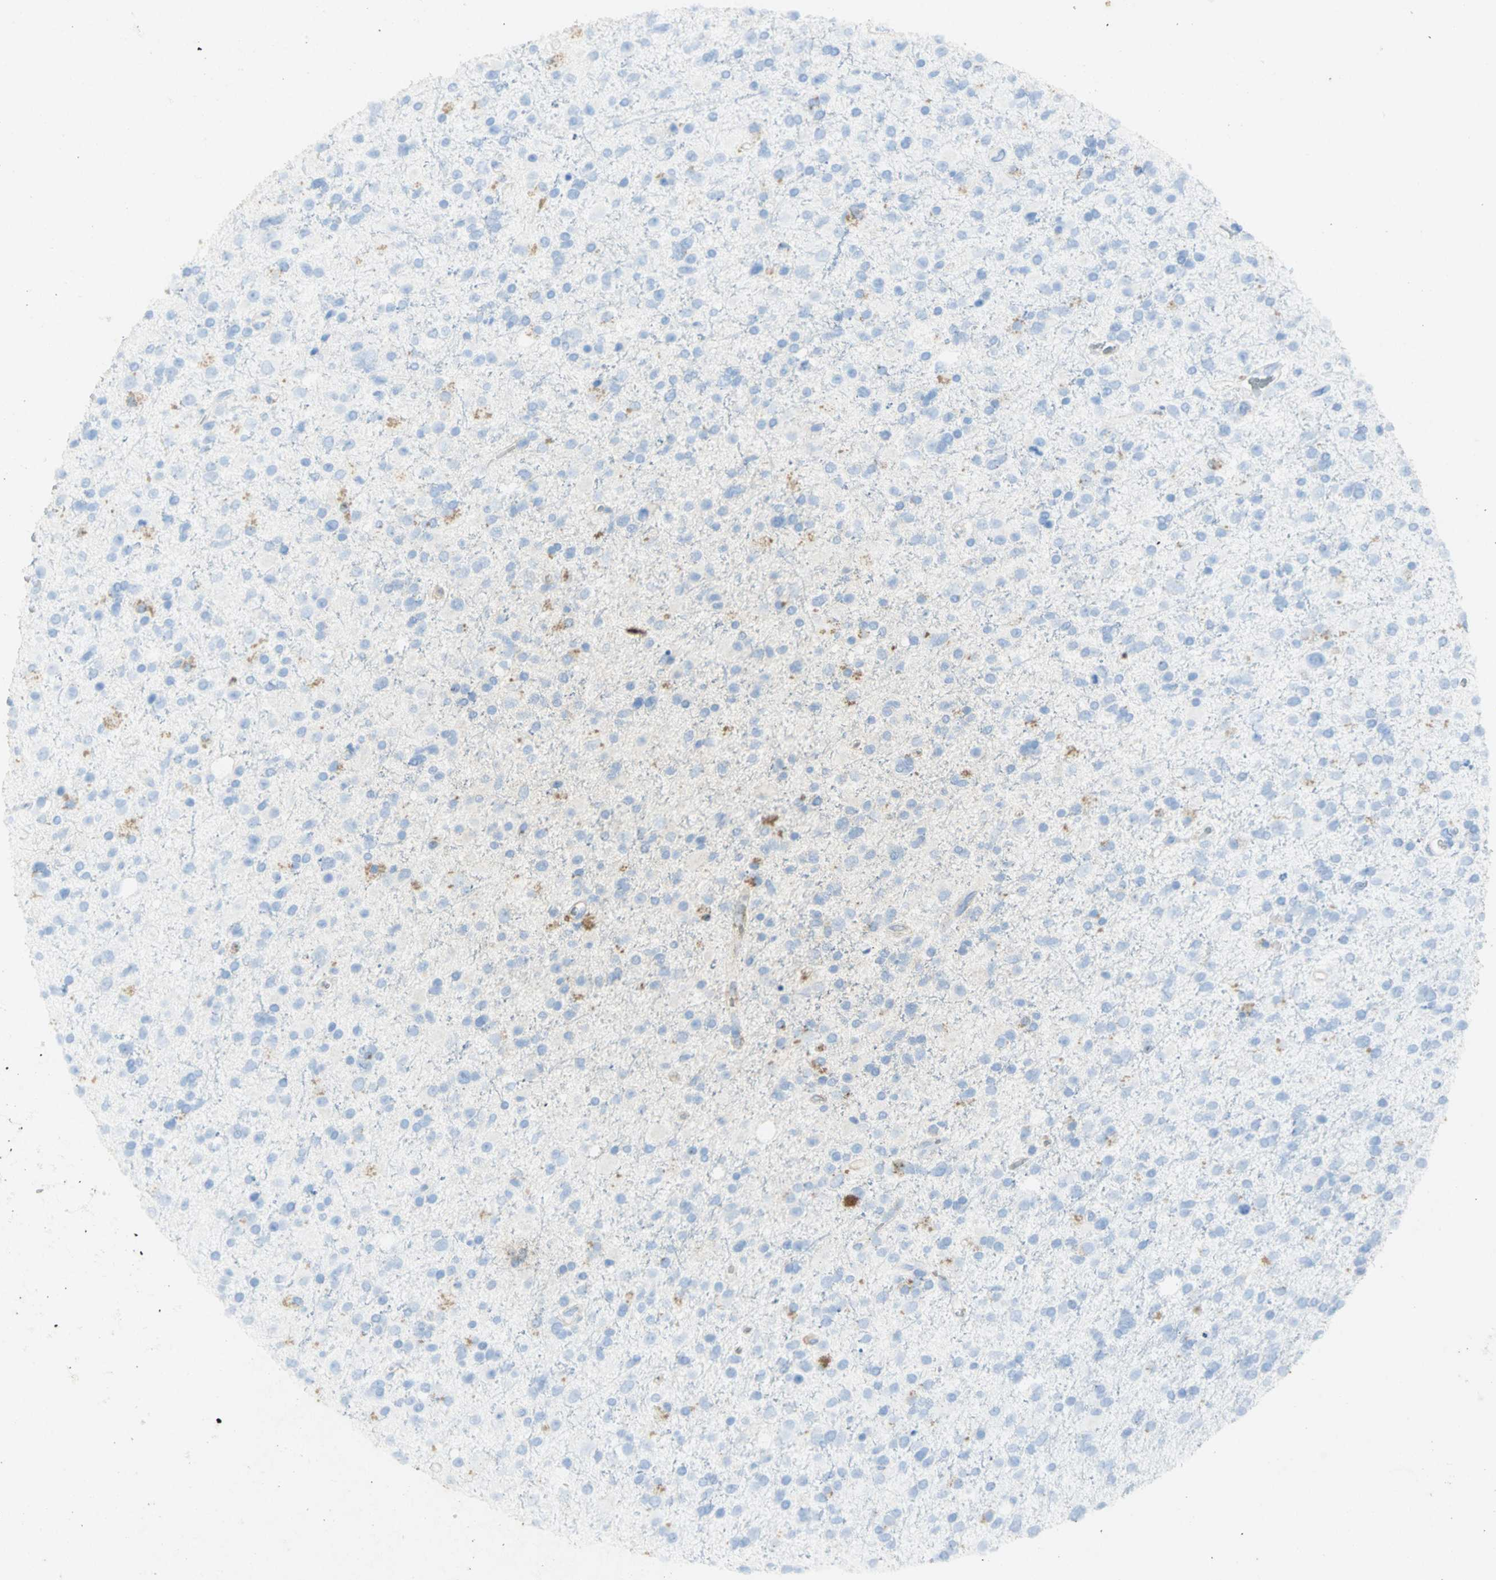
{"staining": {"intensity": "moderate", "quantity": "<25%", "location": "cytoplasmic/membranous"}, "tissue": "glioma", "cell_type": "Tumor cells", "image_type": "cancer", "snomed": [{"axis": "morphology", "description": "Glioma, malignant, High grade"}, {"axis": "topography", "description": "Brain"}], "caption": "Tumor cells show moderate cytoplasmic/membranous positivity in approximately <25% of cells in glioma.", "gene": "ASB9", "patient": {"sex": "male", "age": 33}}